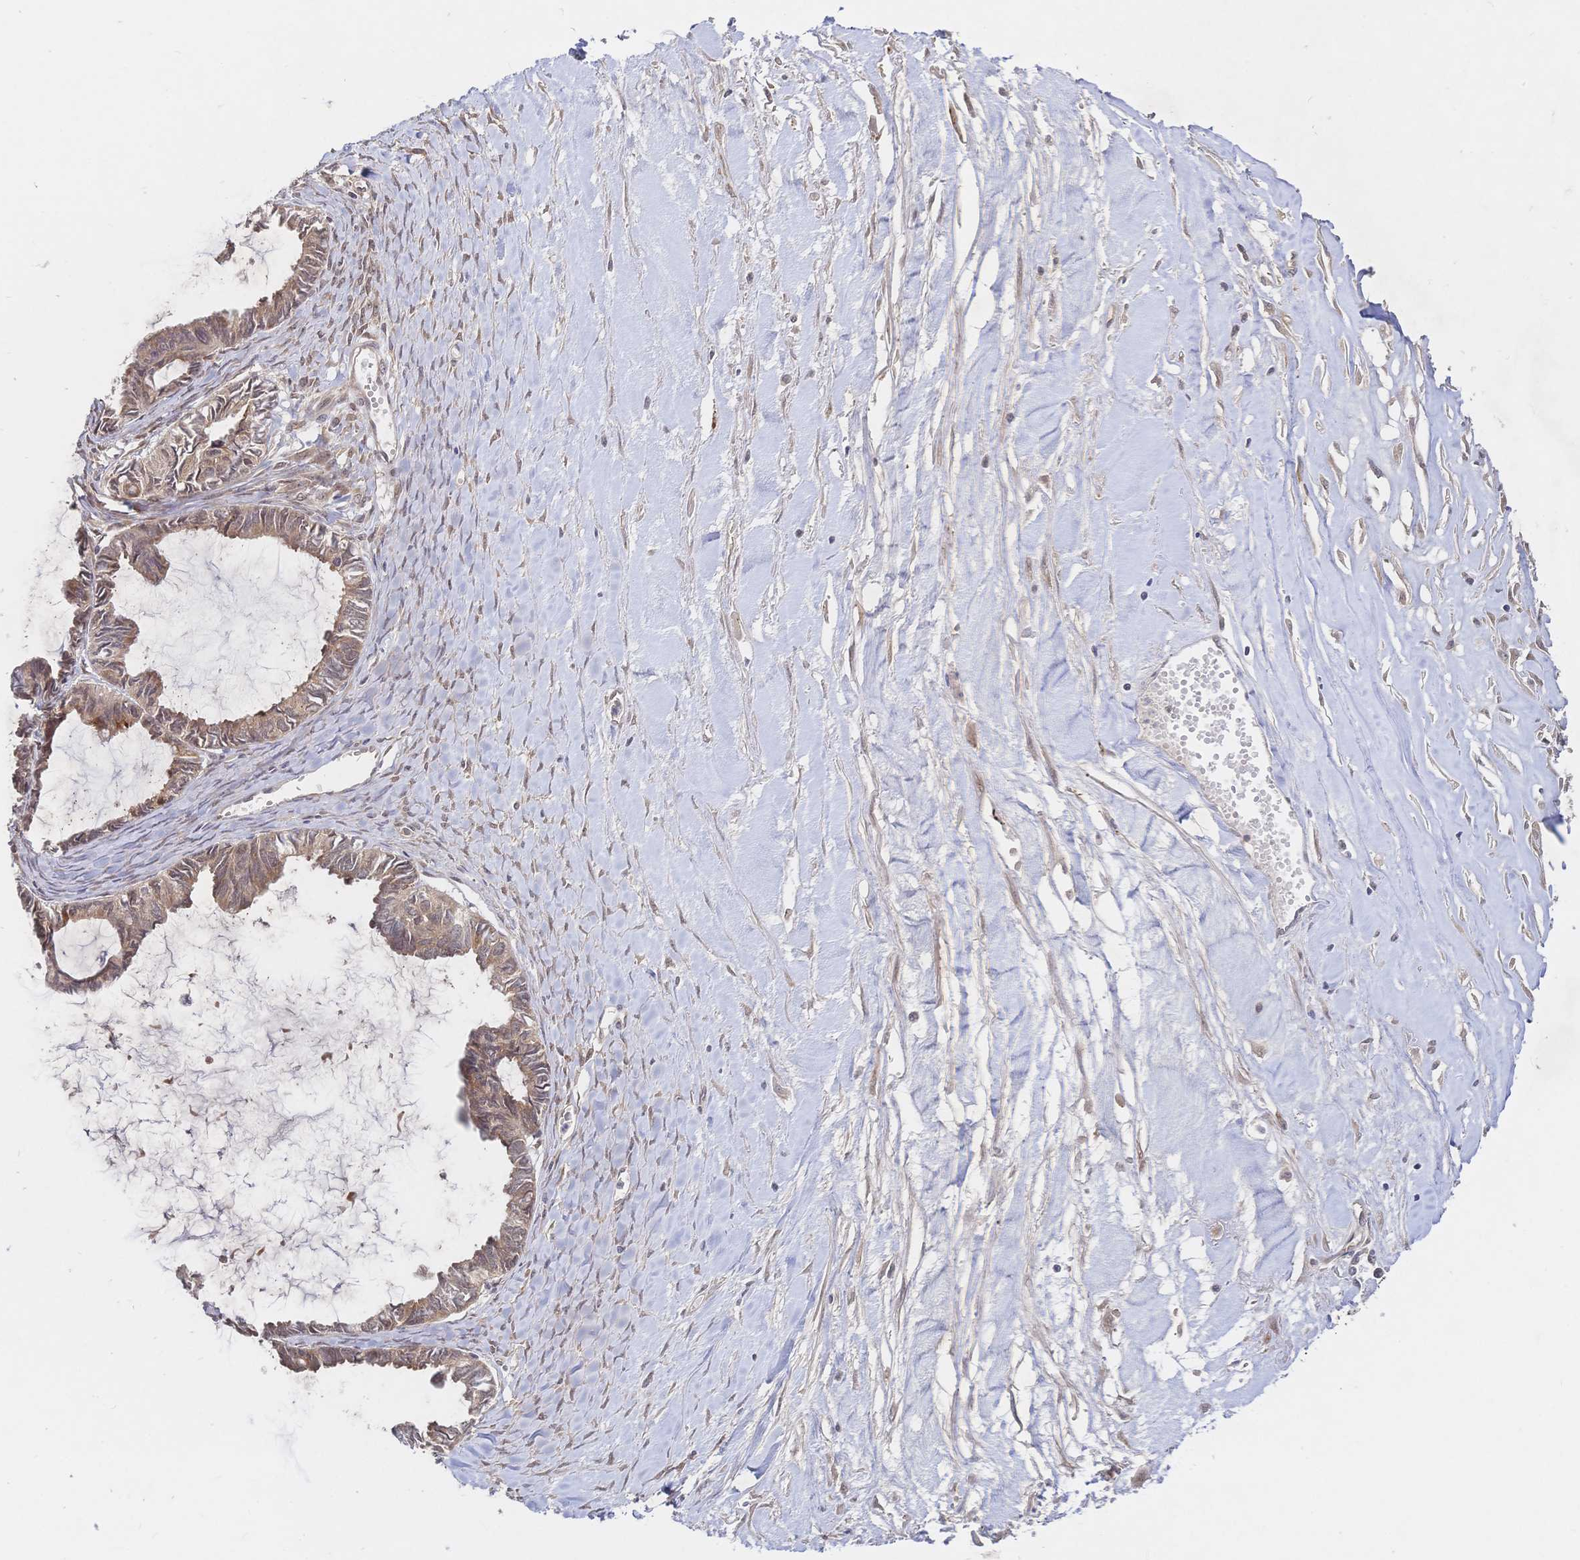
{"staining": {"intensity": "weak", "quantity": ">75%", "location": "cytoplasmic/membranous"}, "tissue": "ovarian cancer", "cell_type": "Tumor cells", "image_type": "cancer", "snomed": [{"axis": "morphology", "description": "Cystadenocarcinoma, mucinous, NOS"}, {"axis": "topography", "description": "Ovary"}], "caption": "Immunohistochemistry photomicrograph of human mucinous cystadenocarcinoma (ovarian) stained for a protein (brown), which displays low levels of weak cytoplasmic/membranous positivity in about >75% of tumor cells.", "gene": "LMO4", "patient": {"sex": "female", "age": 61}}